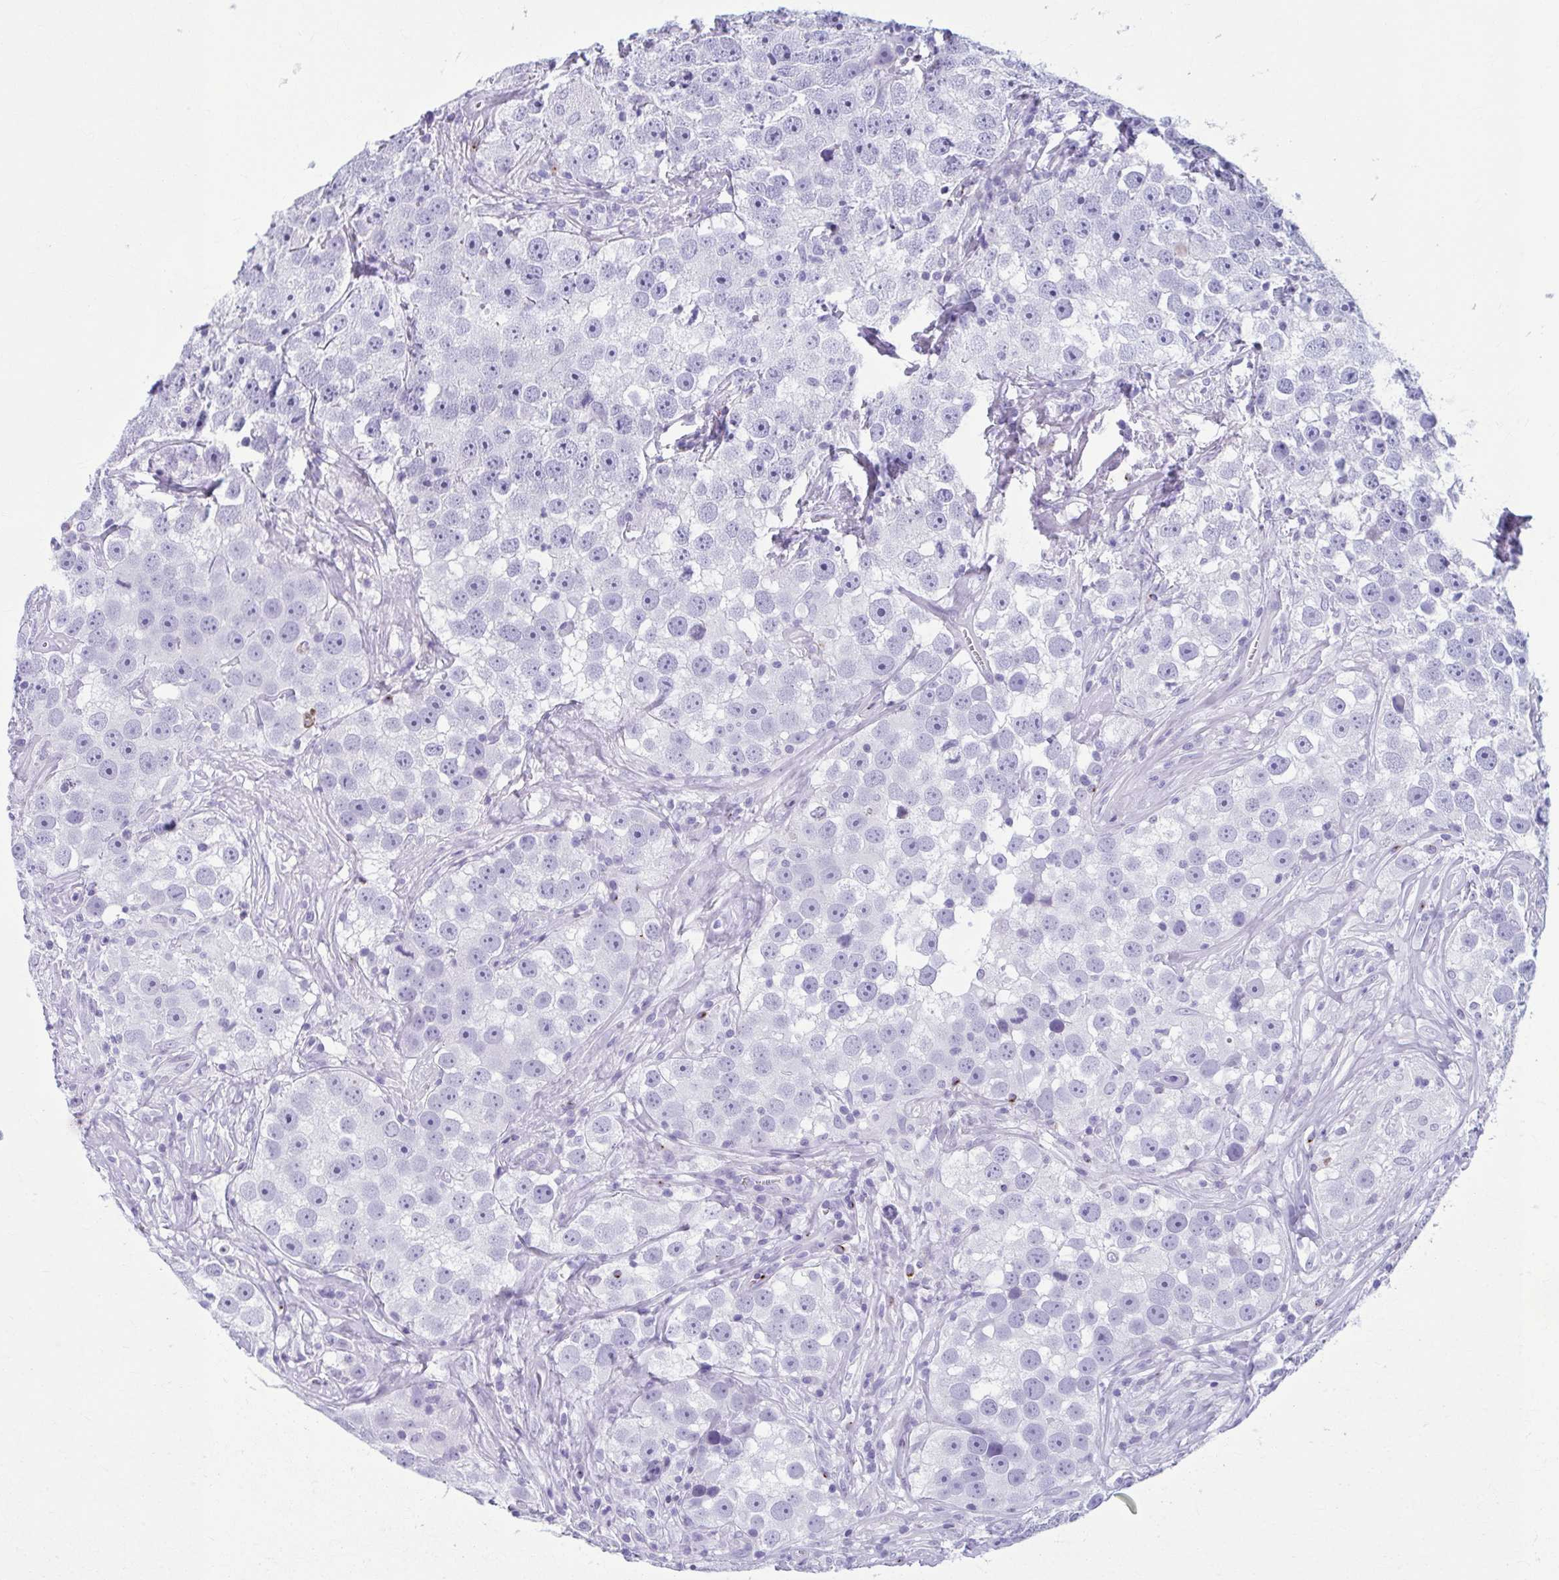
{"staining": {"intensity": "negative", "quantity": "none", "location": "none"}, "tissue": "testis cancer", "cell_type": "Tumor cells", "image_type": "cancer", "snomed": [{"axis": "morphology", "description": "Seminoma, NOS"}, {"axis": "topography", "description": "Testis"}], "caption": "High magnification brightfield microscopy of seminoma (testis) stained with DAB (brown) and counterstained with hematoxylin (blue): tumor cells show no significant staining.", "gene": "TCEAL3", "patient": {"sex": "male", "age": 49}}